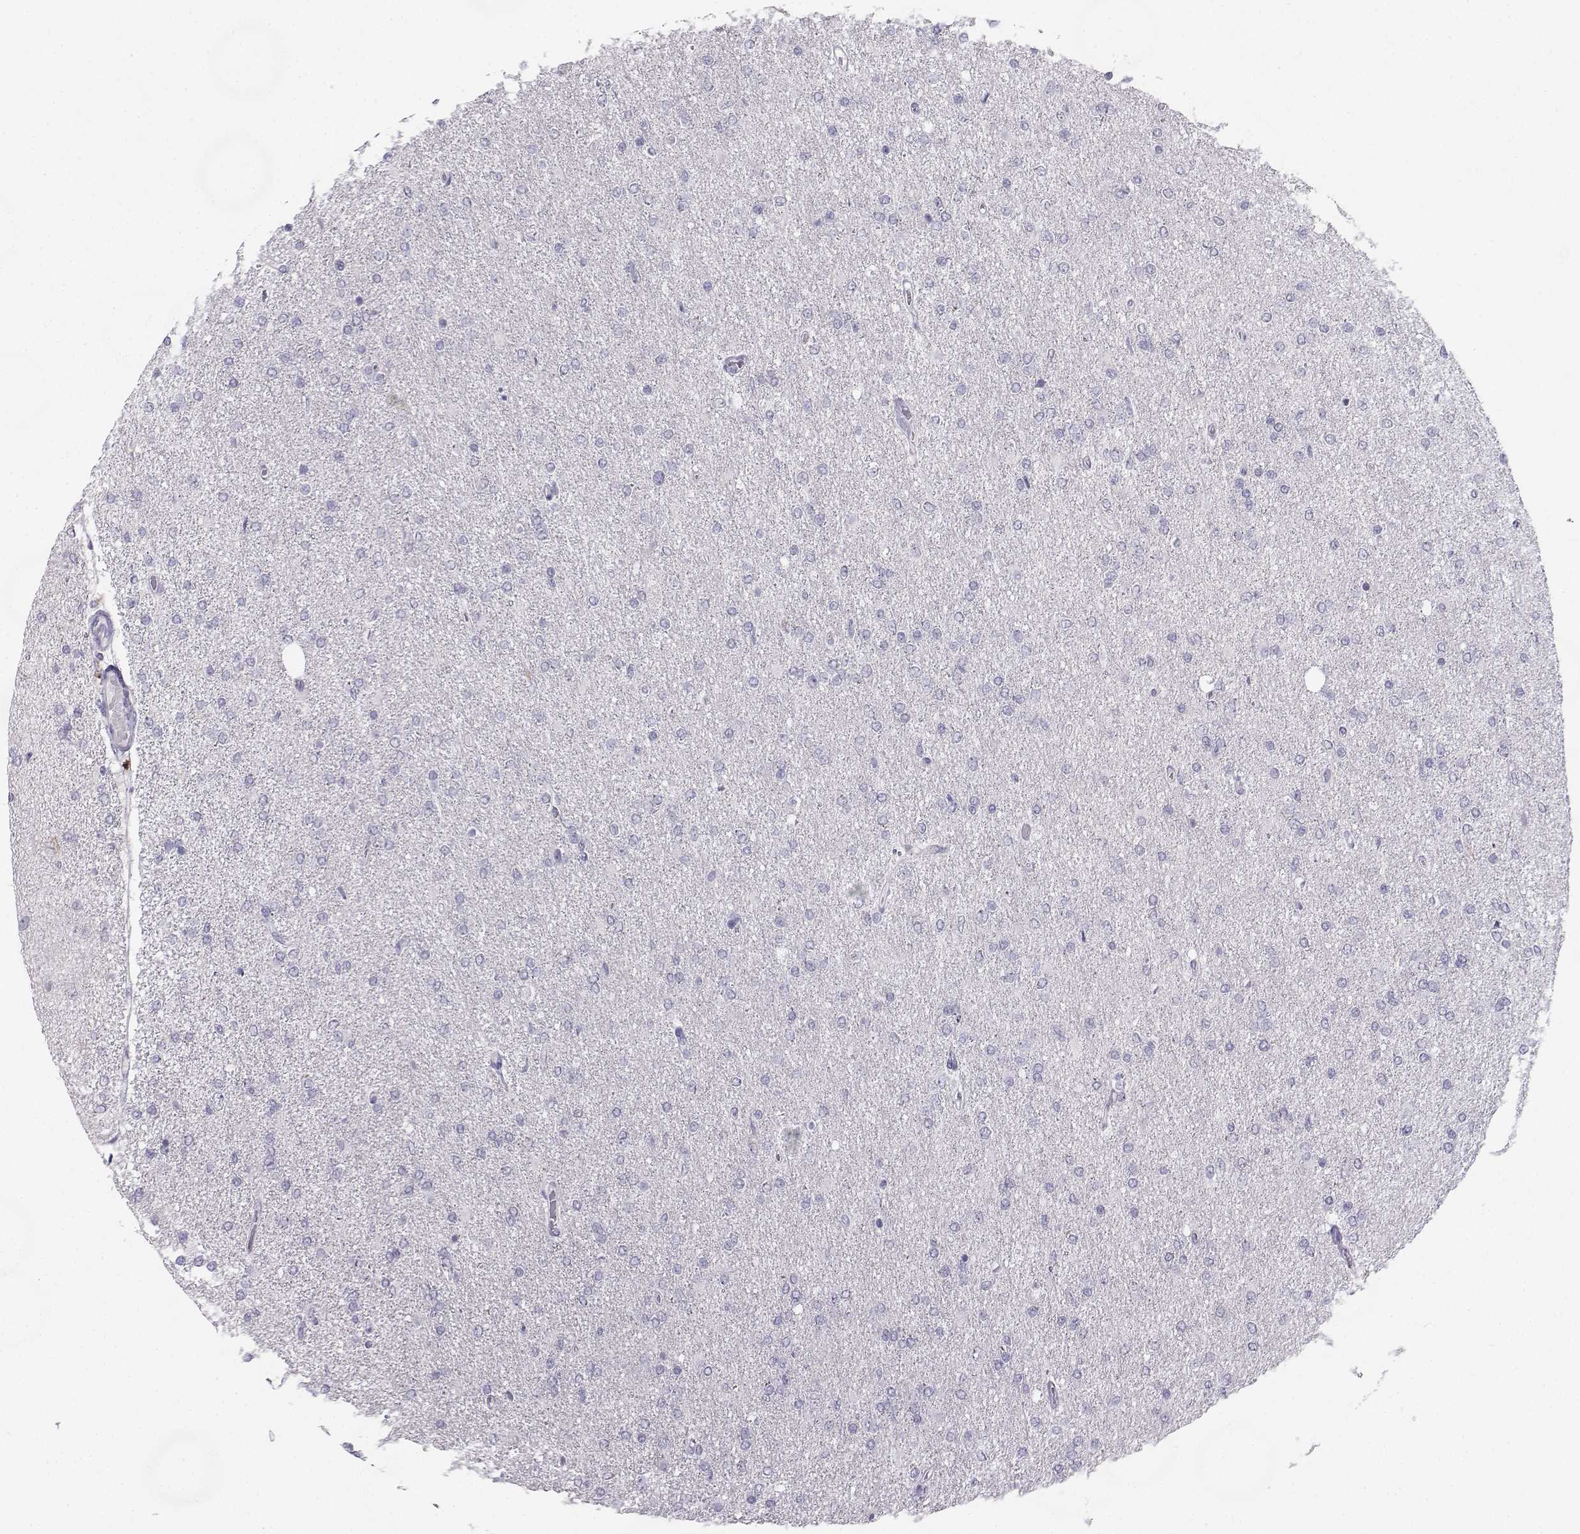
{"staining": {"intensity": "negative", "quantity": "none", "location": "none"}, "tissue": "glioma", "cell_type": "Tumor cells", "image_type": "cancer", "snomed": [{"axis": "morphology", "description": "Glioma, malignant, High grade"}, {"axis": "topography", "description": "Cerebral cortex"}], "caption": "Tumor cells are negative for brown protein staining in malignant glioma (high-grade).", "gene": "SYCE1", "patient": {"sex": "male", "age": 70}}